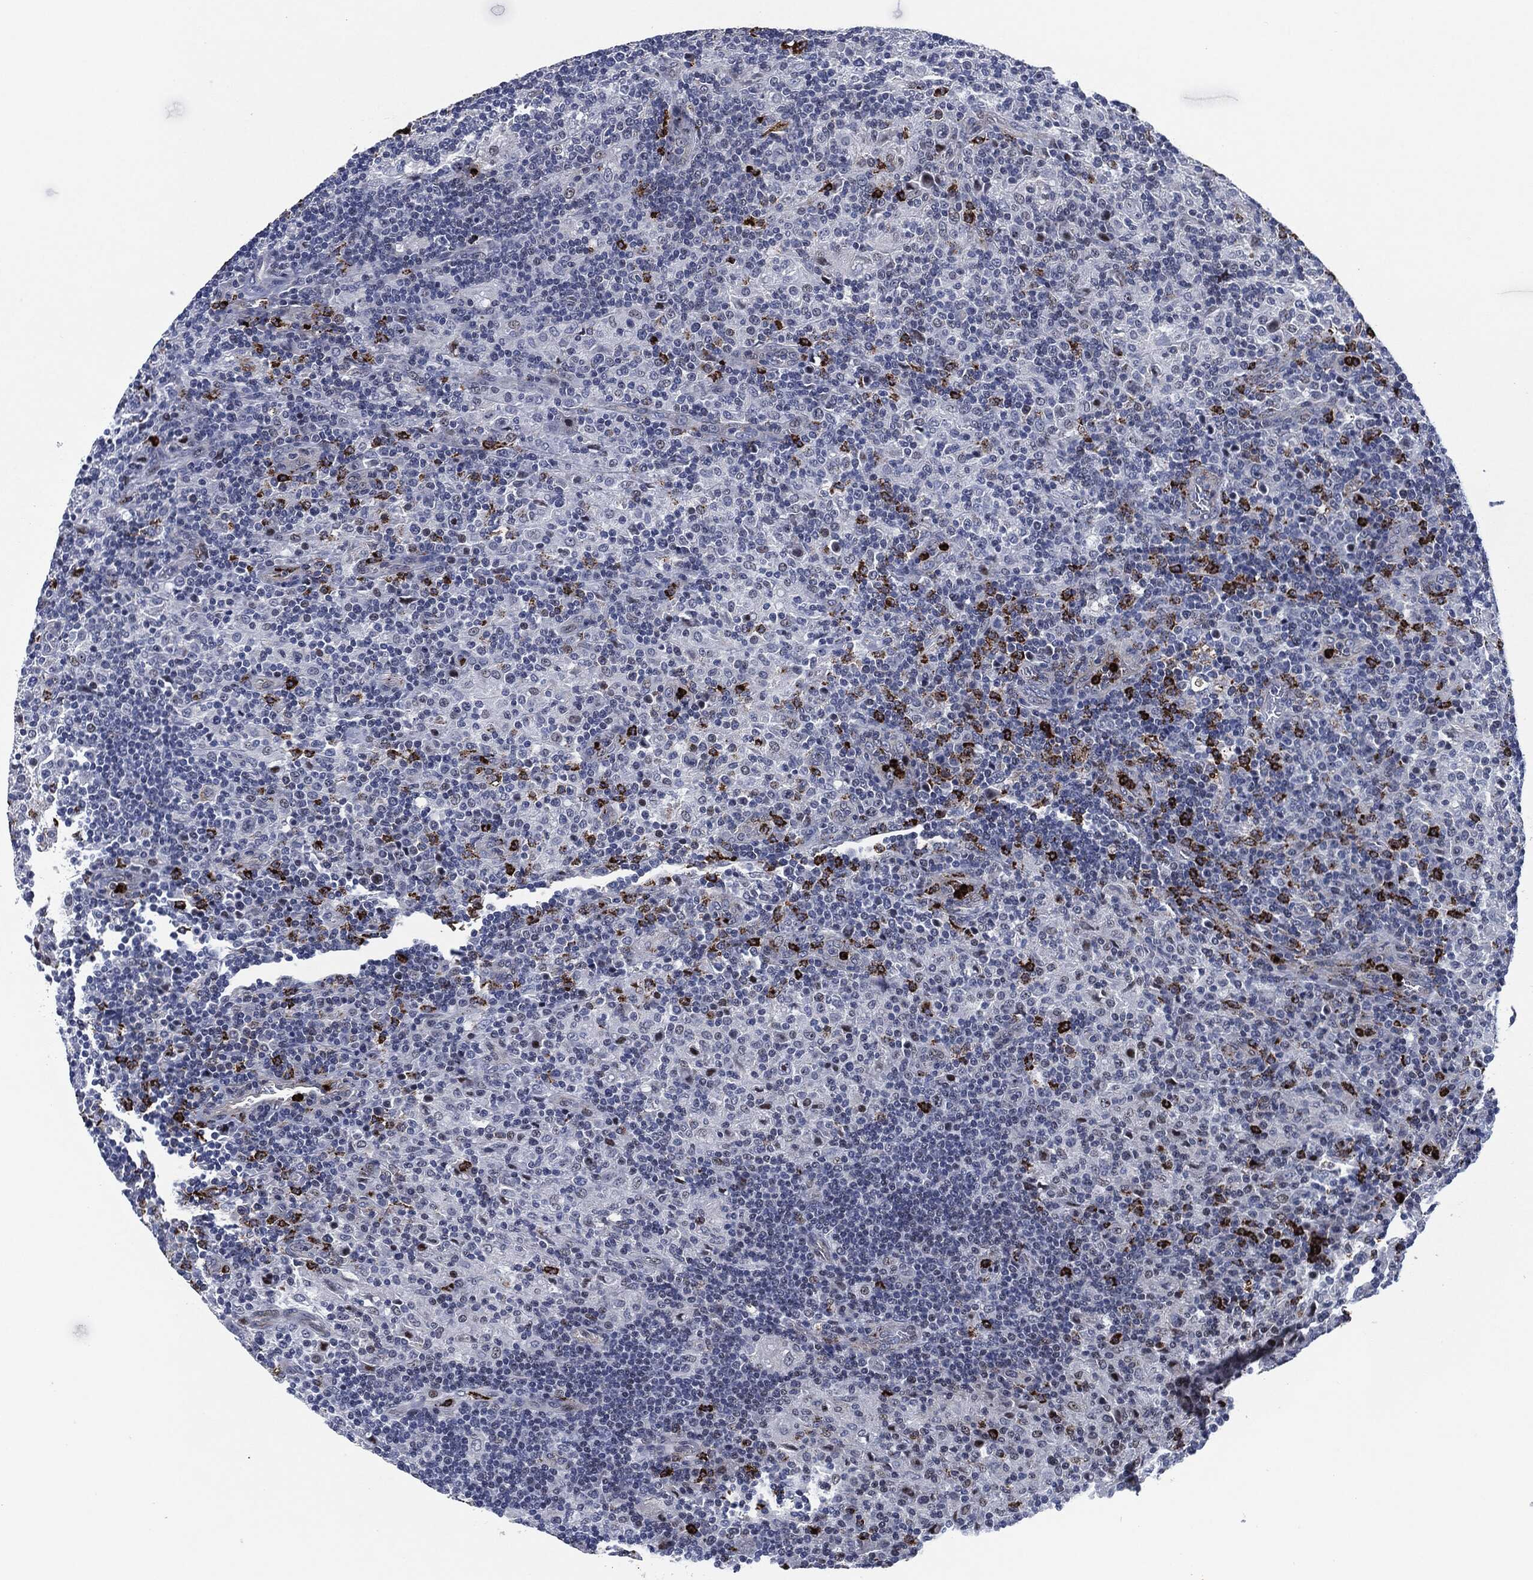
{"staining": {"intensity": "negative", "quantity": "none", "location": "none"}, "tissue": "lymphoma", "cell_type": "Tumor cells", "image_type": "cancer", "snomed": [{"axis": "morphology", "description": "Hodgkin's disease, NOS"}, {"axis": "topography", "description": "Lymph node"}], "caption": "High power microscopy image of an IHC micrograph of lymphoma, revealing no significant staining in tumor cells.", "gene": "MPO", "patient": {"sex": "male", "age": 70}}